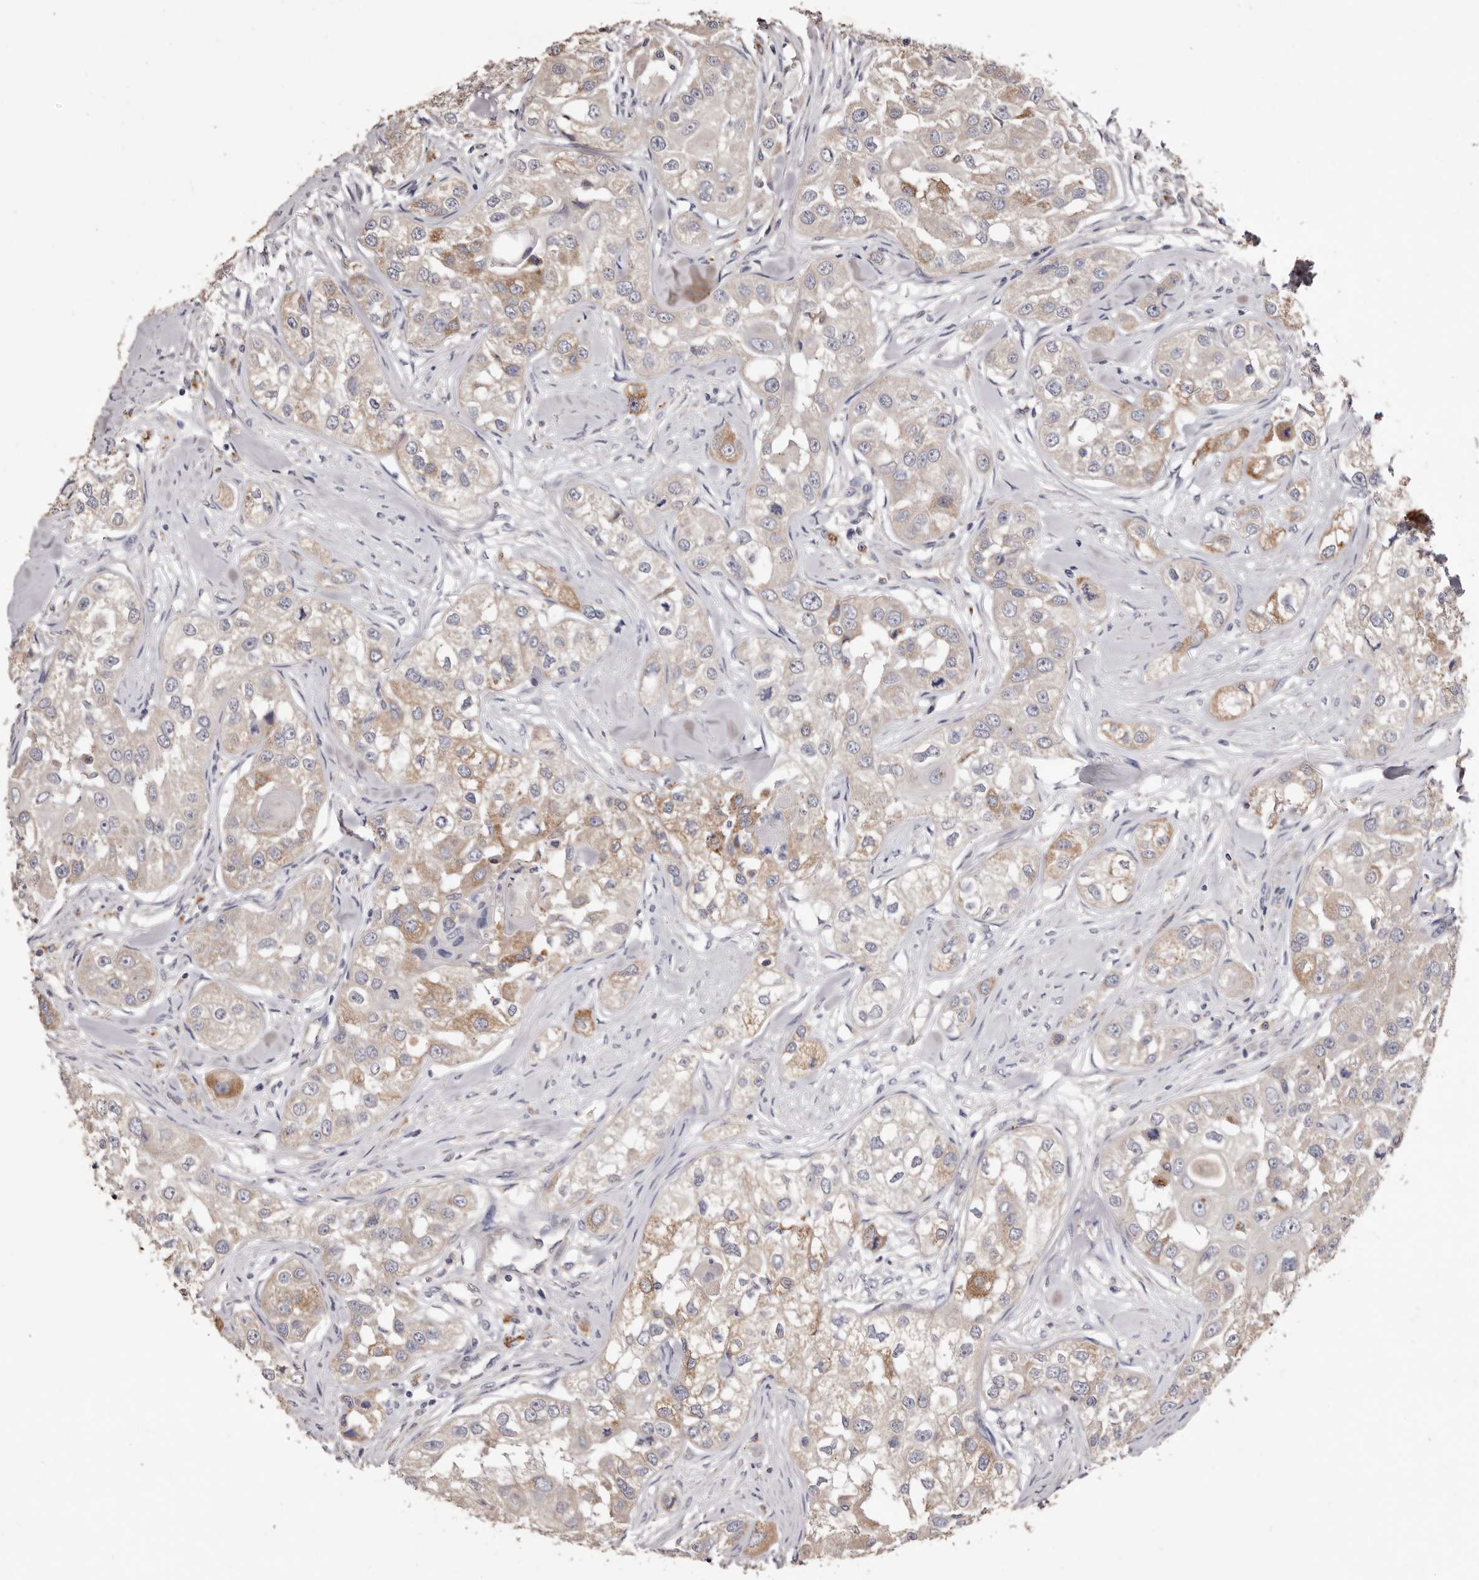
{"staining": {"intensity": "moderate", "quantity": "<25%", "location": "cytoplasmic/membranous"}, "tissue": "head and neck cancer", "cell_type": "Tumor cells", "image_type": "cancer", "snomed": [{"axis": "morphology", "description": "Normal tissue, NOS"}, {"axis": "morphology", "description": "Squamous cell carcinoma, NOS"}, {"axis": "topography", "description": "Skeletal muscle"}, {"axis": "topography", "description": "Head-Neck"}], "caption": "Head and neck cancer (squamous cell carcinoma) was stained to show a protein in brown. There is low levels of moderate cytoplasmic/membranous expression in approximately <25% of tumor cells. Ihc stains the protein of interest in brown and the nuclei are stained blue.", "gene": "ETNK1", "patient": {"sex": "male", "age": 51}}